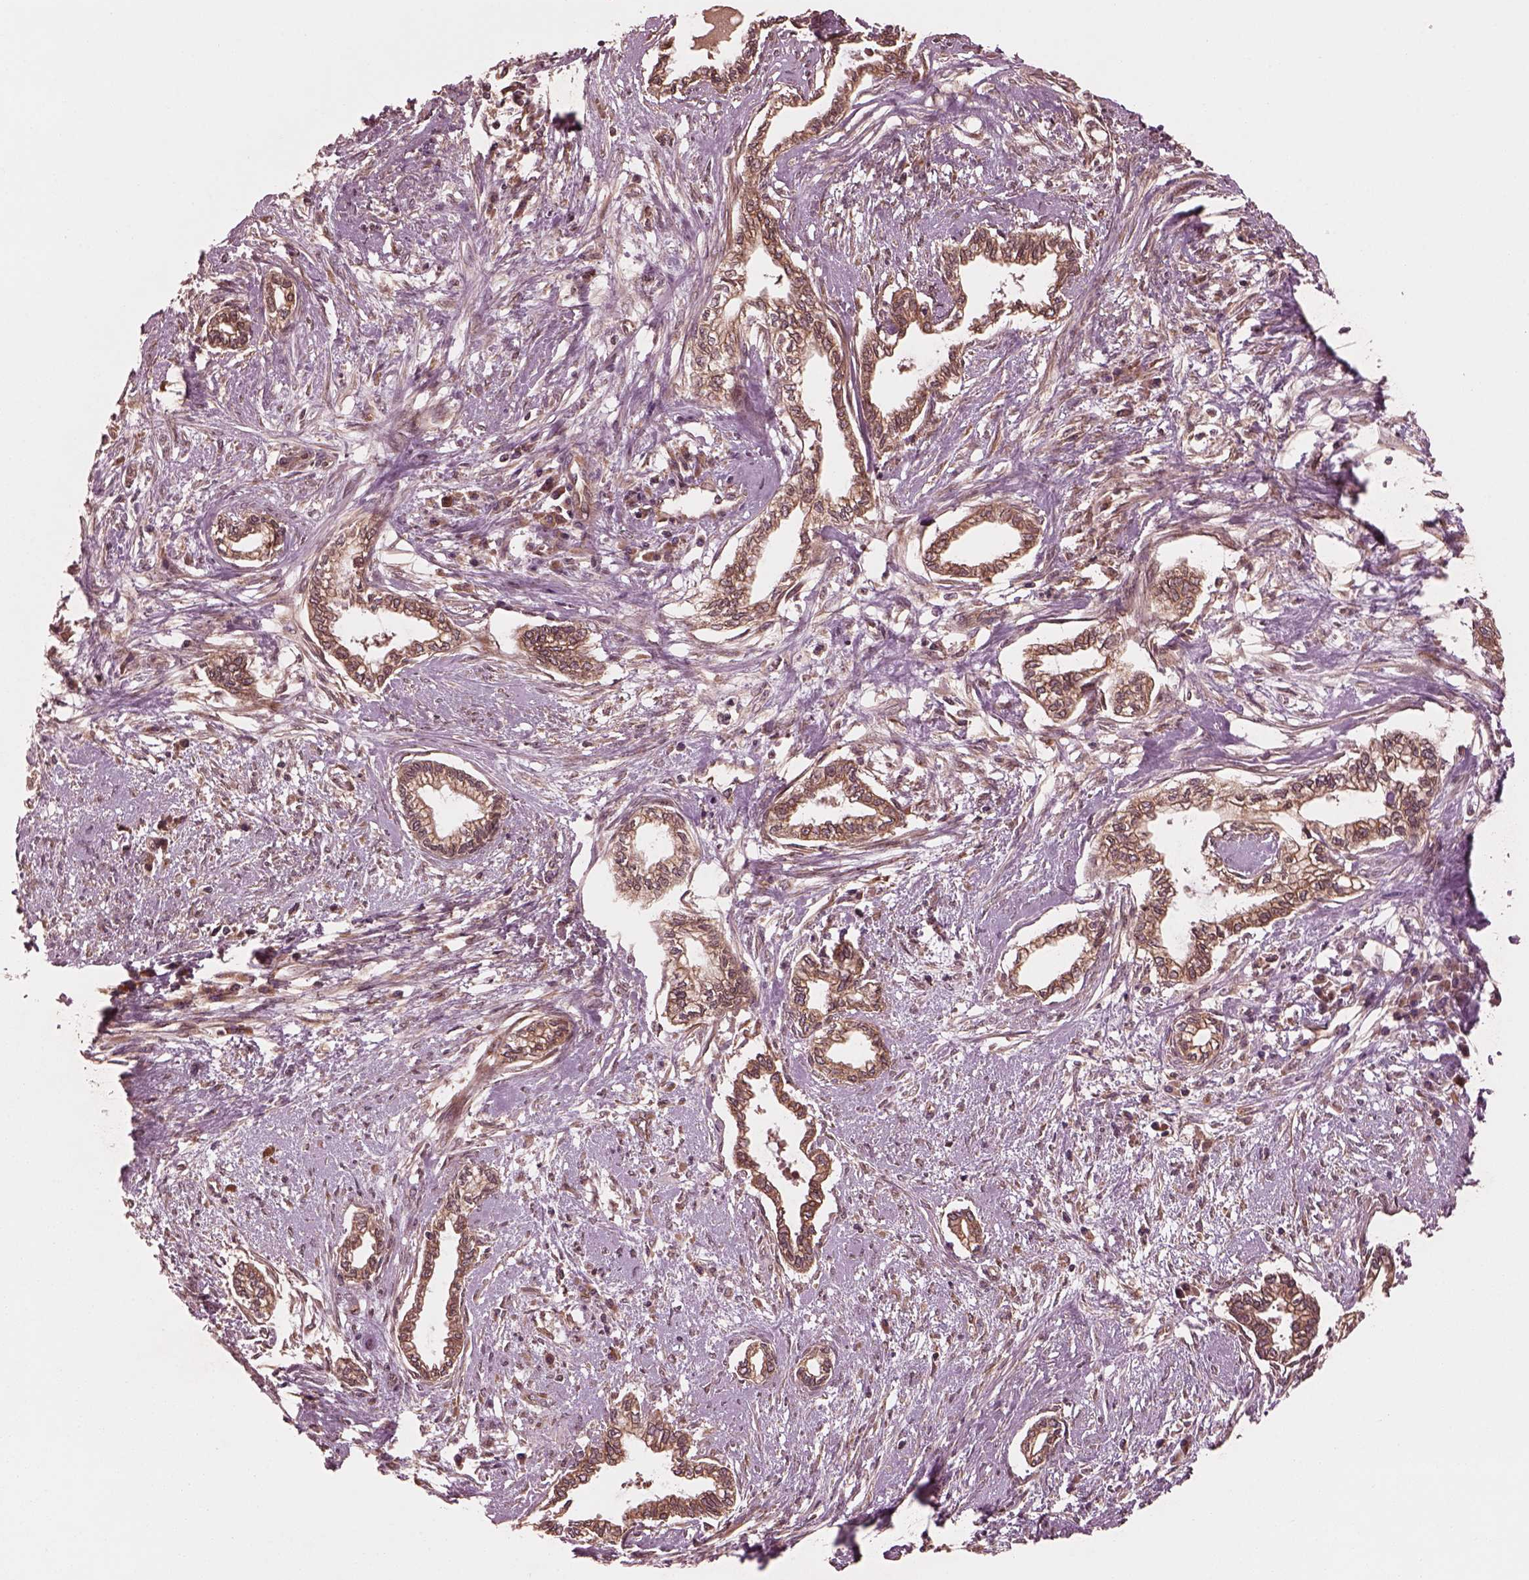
{"staining": {"intensity": "moderate", "quantity": ">75%", "location": "cytoplasmic/membranous"}, "tissue": "cervical cancer", "cell_type": "Tumor cells", "image_type": "cancer", "snomed": [{"axis": "morphology", "description": "Adenocarcinoma, NOS"}, {"axis": "topography", "description": "Cervix"}], "caption": "The image exhibits staining of cervical adenocarcinoma, revealing moderate cytoplasmic/membranous protein staining (brown color) within tumor cells.", "gene": "PIK3R2", "patient": {"sex": "female", "age": 62}}